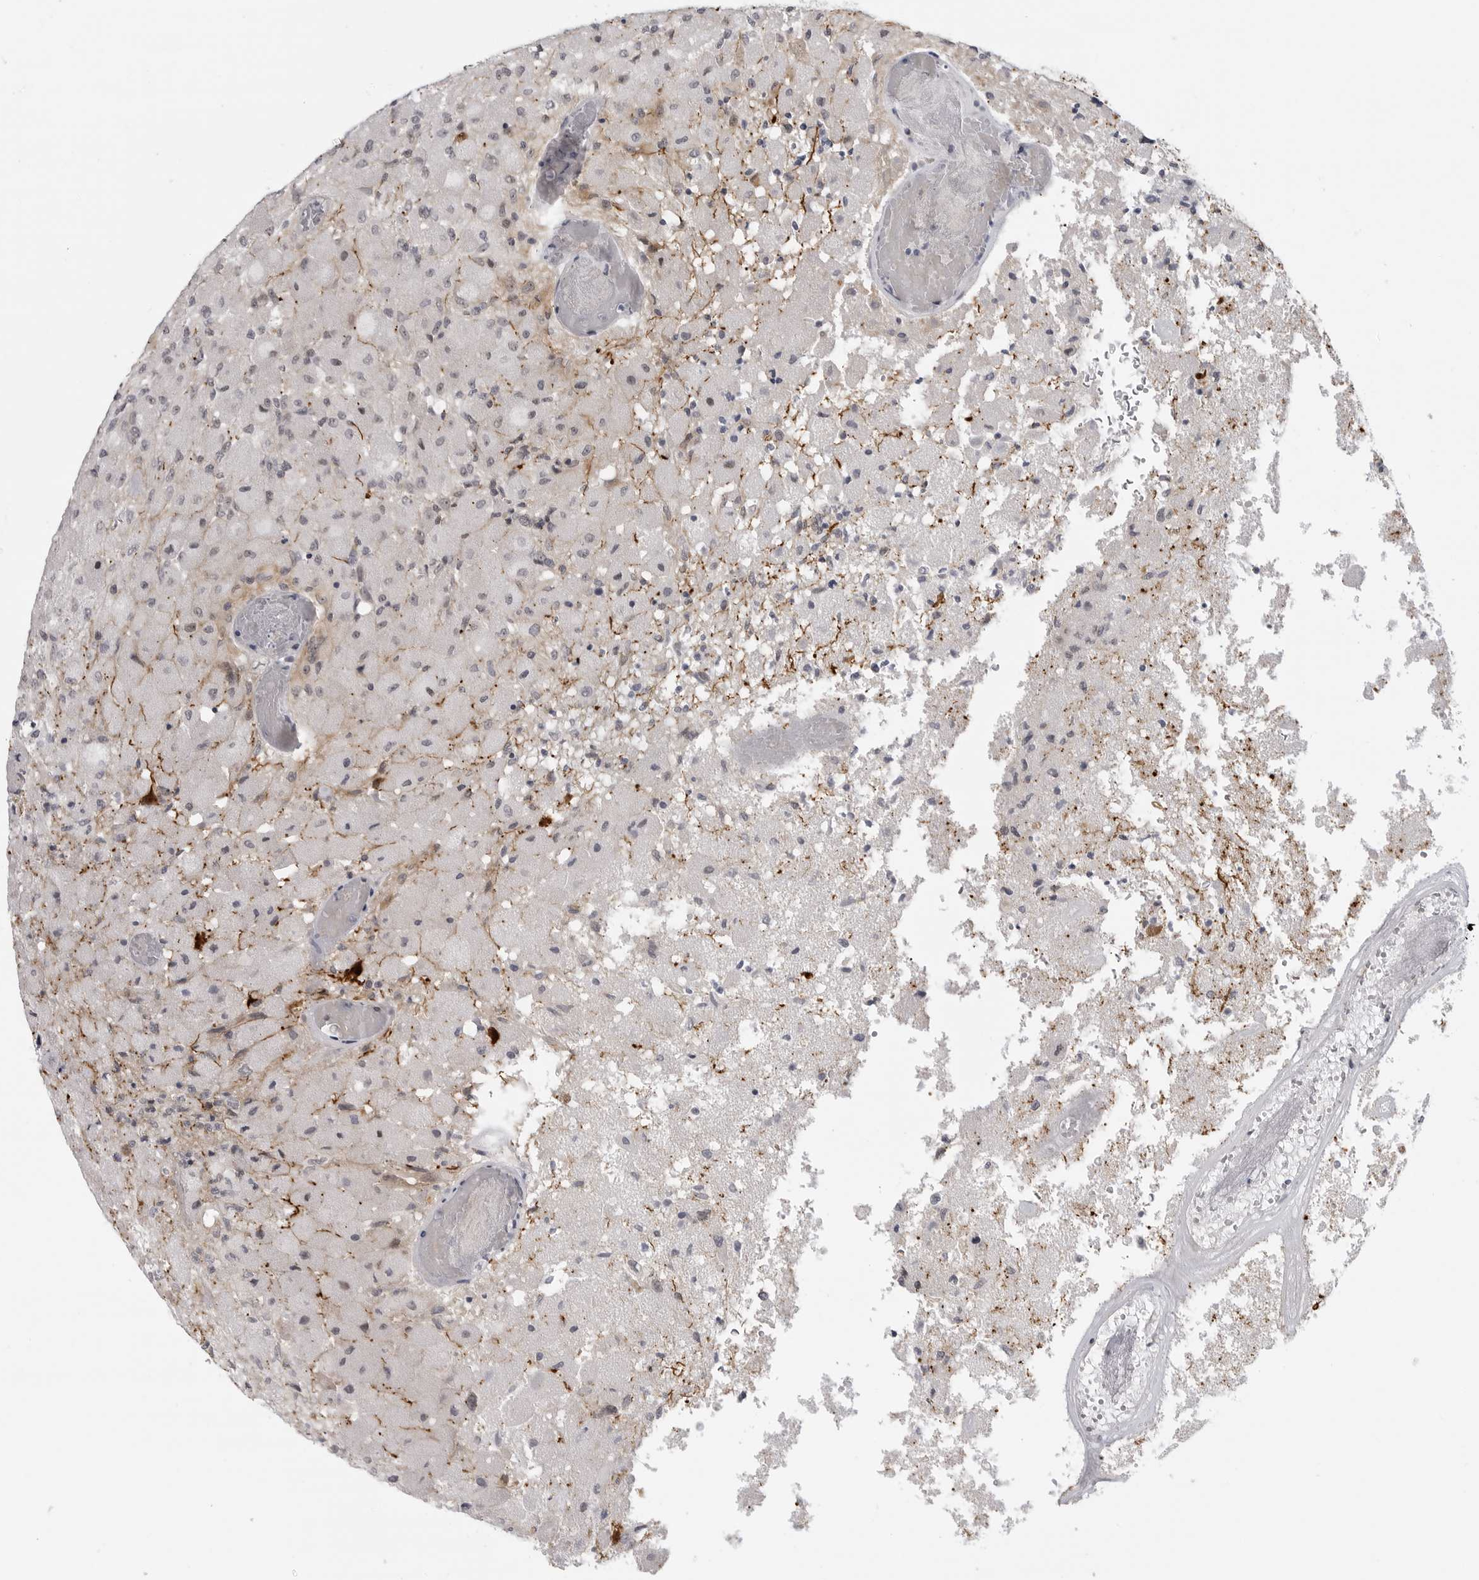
{"staining": {"intensity": "negative", "quantity": "none", "location": "none"}, "tissue": "glioma", "cell_type": "Tumor cells", "image_type": "cancer", "snomed": [{"axis": "morphology", "description": "Normal tissue, NOS"}, {"axis": "morphology", "description": "Glioma, malignant, High grade"}, {"axis": "topography", "description": "Cerebral cortex"}], "caption": "There is no significant staining in tumor cells of high-grade glioma (malignant). The staining is performed using DAB brown chromogen with nuclei counter-stained in using hematoxylin.", "gene": "CEP295NL", "patient": {"sex": "male", "age": 77}}